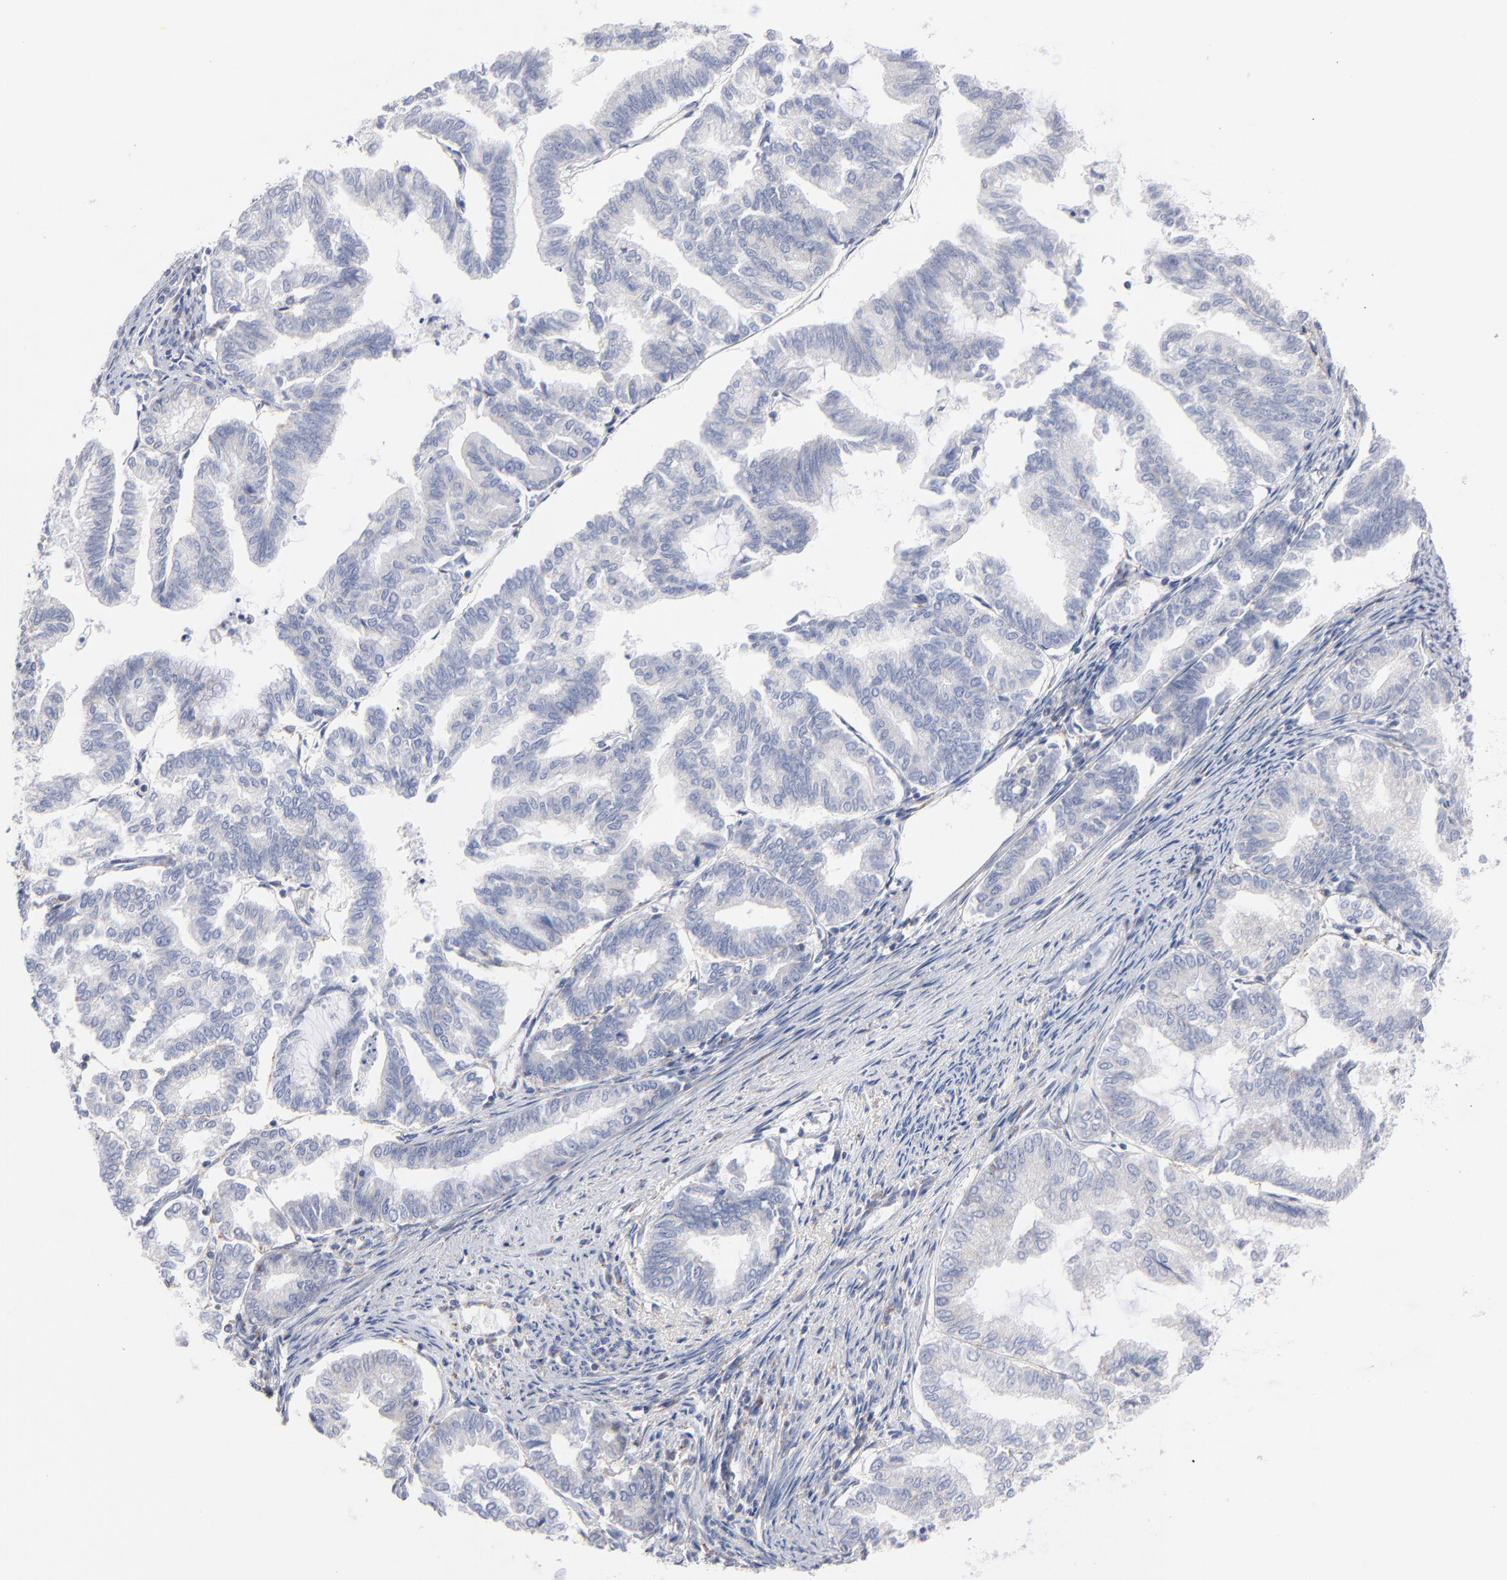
{"staining": {"intensity": "negative", "quantity": "none", "location": "none"}, "tissue": "endometrial cancer", "cell_type": "Tumor cells", "image_type": "cancer", "snomed": [{"axis": "morphology", "description": "Adenocarcinoma, NOS"}, {"axis": "topography", "description": "Endometrium"}], "caption": "There is no significant staining in tumor cells of endometrial cancer.", "gene": "SEPTIN6", "patient": {"sex": "female", "age": 79}}